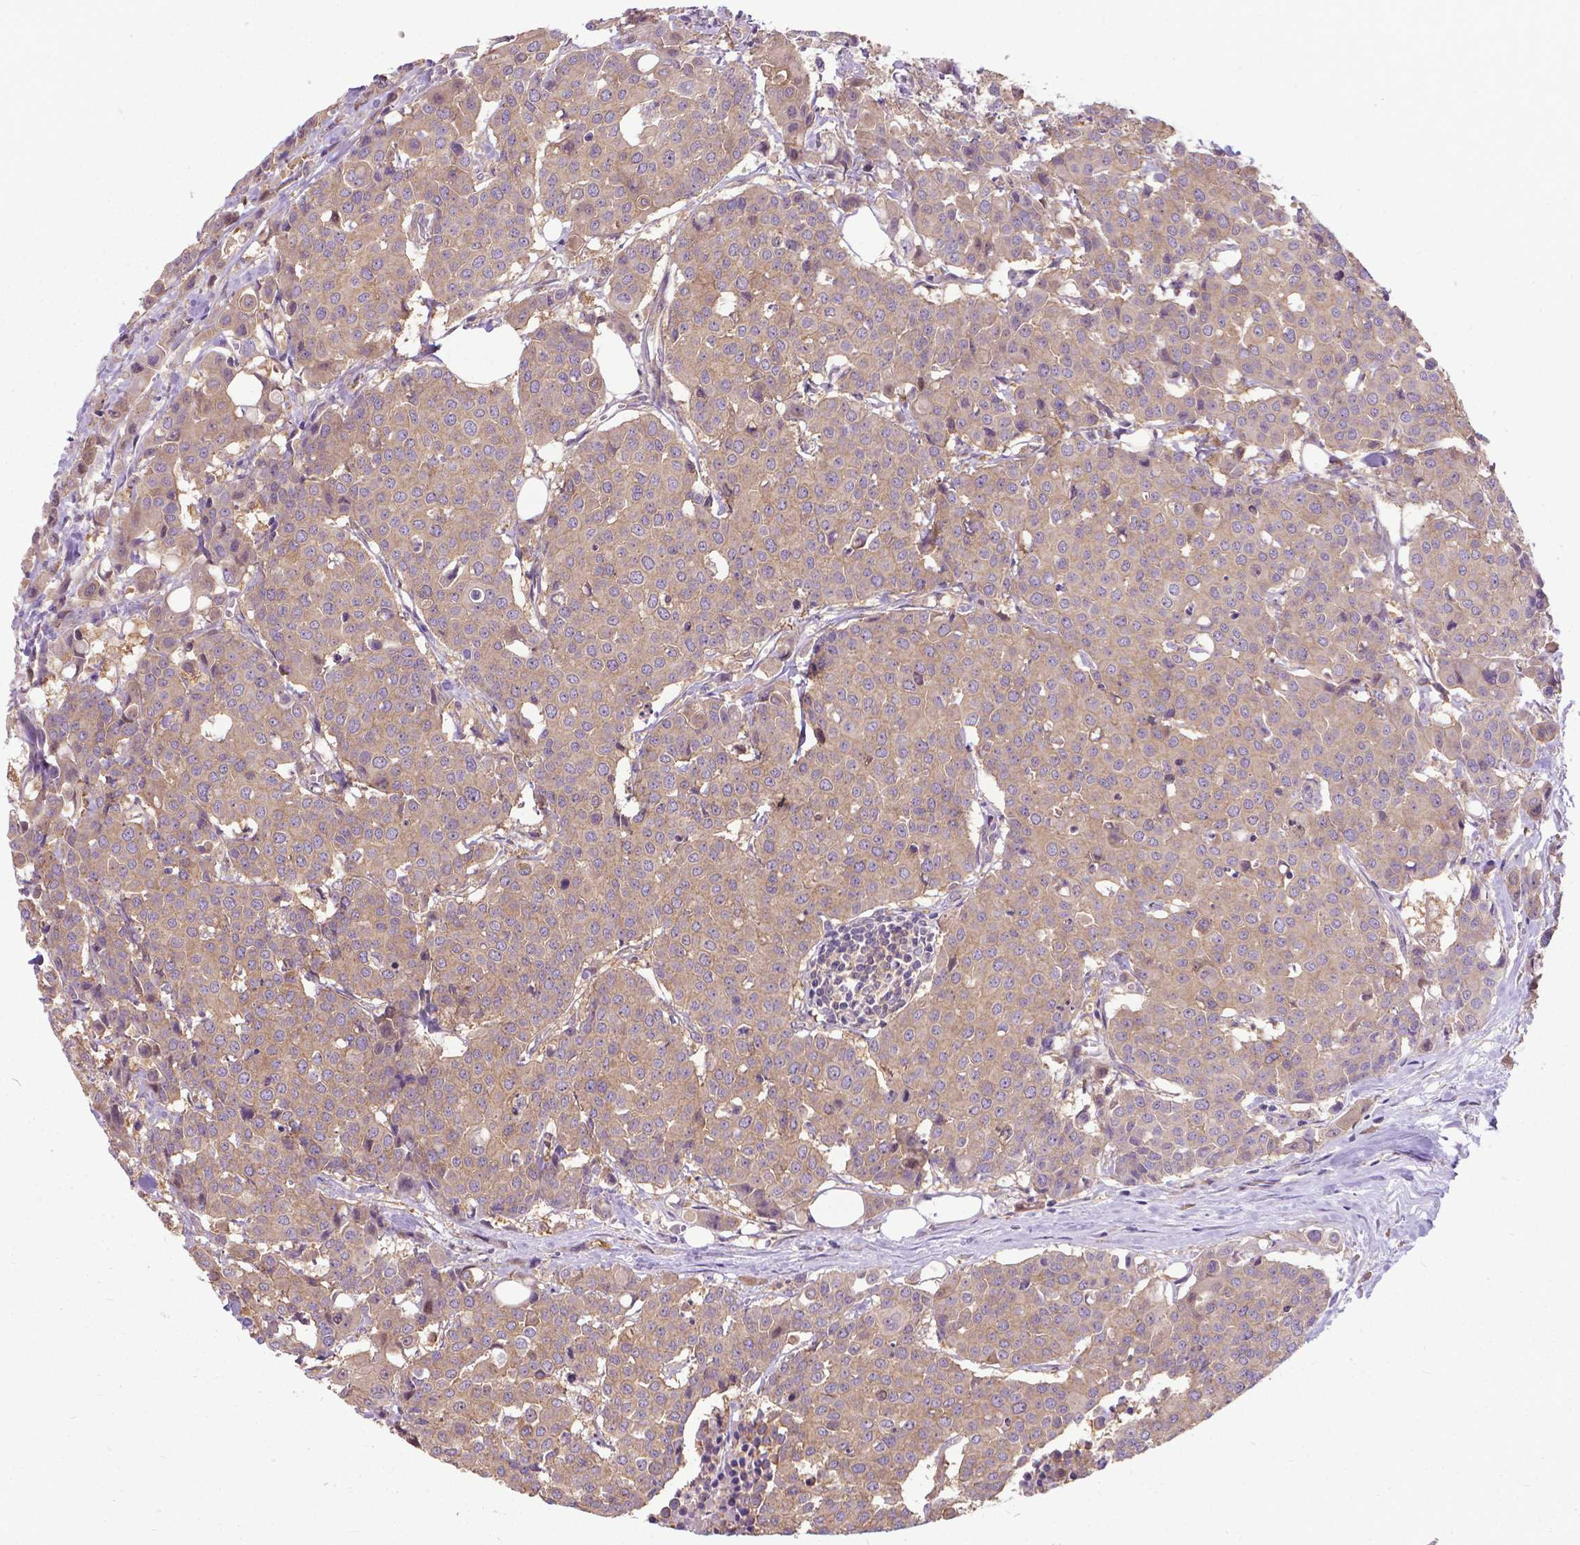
{"staining": {"intensity": "weak", "quantity": ">75%", "location": "cytoplasmic/membranous"}, "tissue": "carcinoid", "cell_type": "Tumor cells", "image_type": "cancer", "snomed": [{"axis": "morphology", "description": "Carcinoid, malignant, NOS"}, {"axis": "topography", "description": "Colon"}], "caption": "Protein analysis of carcinoid tissue displays weak cytoplasmic/membranous positivity in about >75% of tumor cells. (IHC, brightfield microscopy, high magnification).", "gene": "CFAP299", "patient": {"sex": "male", "age": 81}}